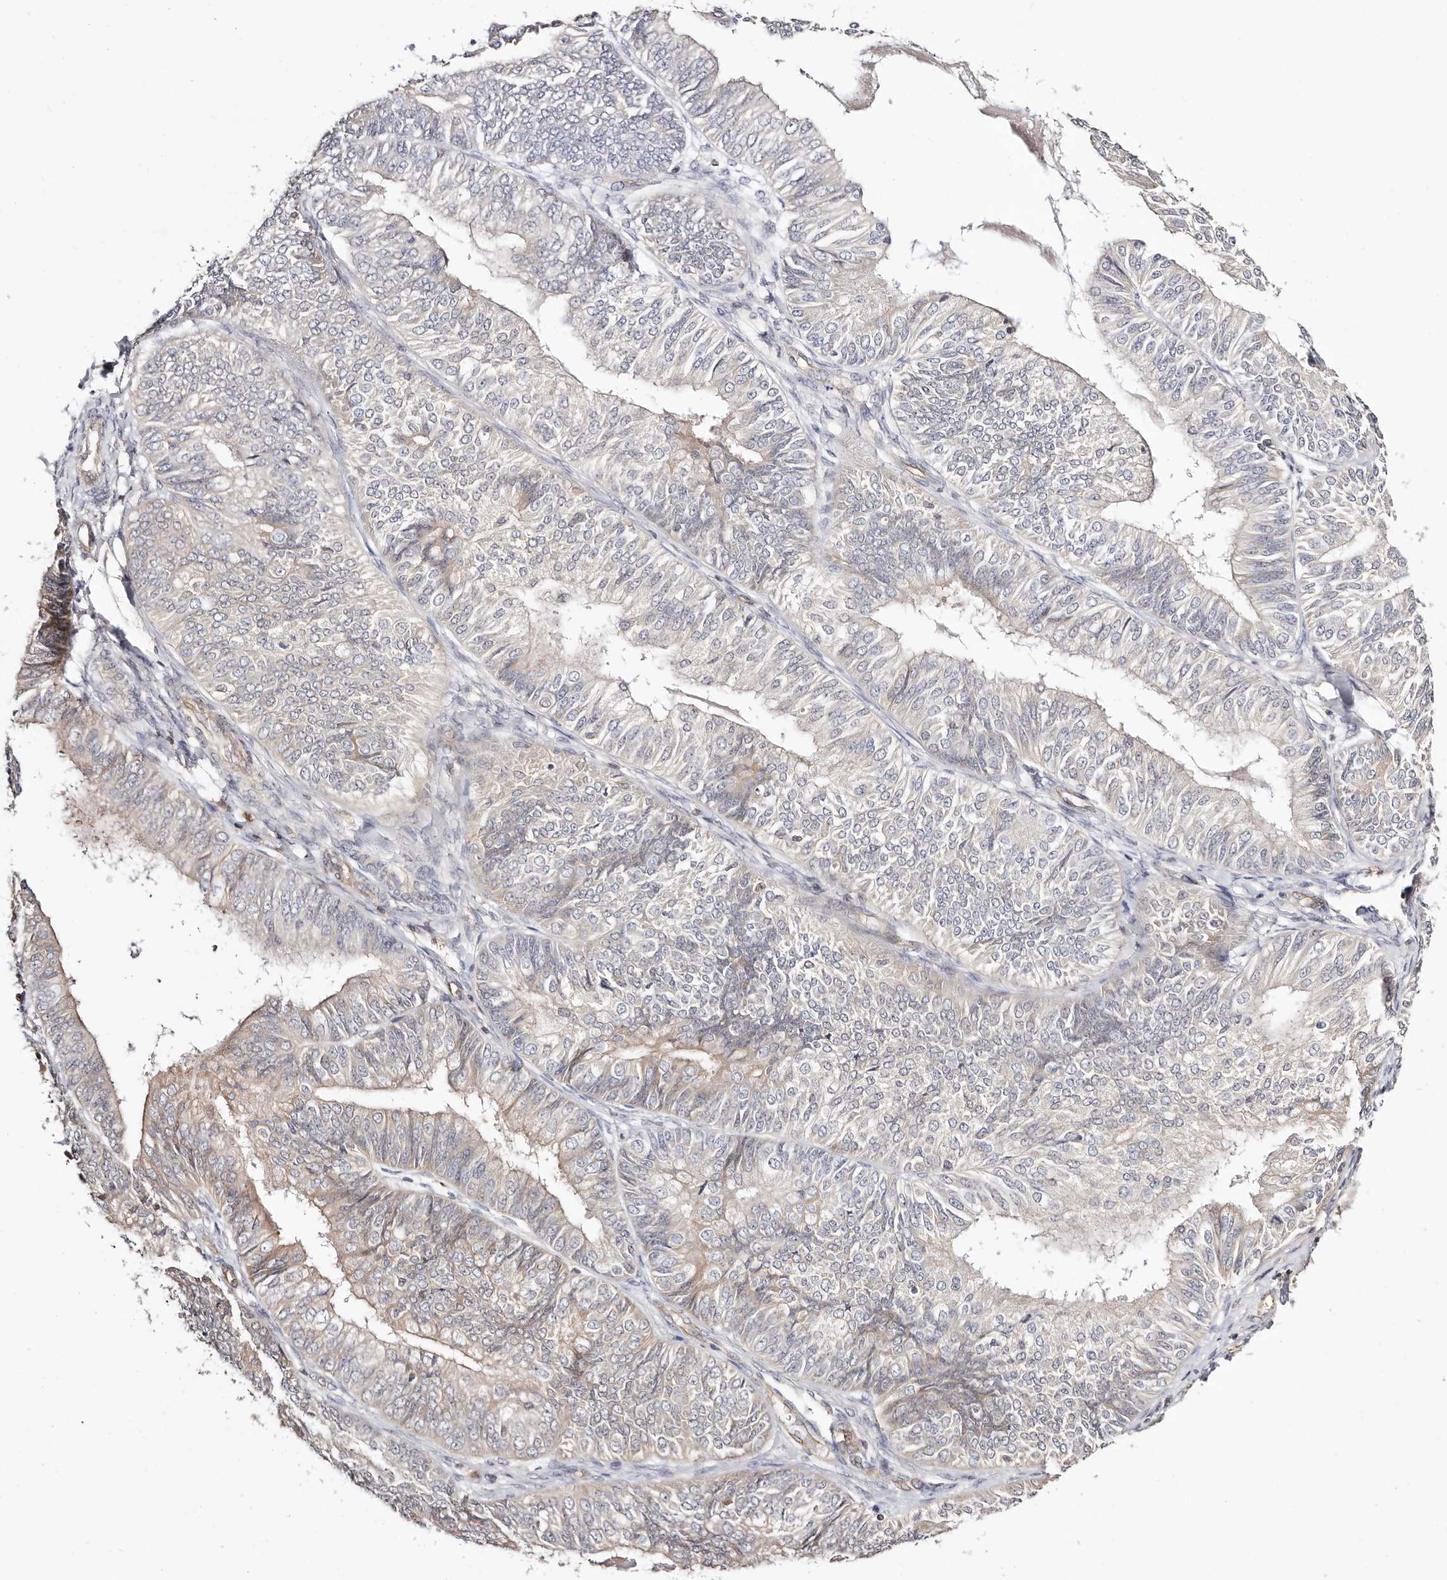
{"staining": {"intensity": "negative", "quantity": "none", "location": "none"}, "tissue": "endometrial cancer", "cell_type": "Tumor cells", "image_type": "cancer", "snomed": [{"axis": "morphology", "description": "Adenocarcinoma, NOS"}, {"axis": "topography", "description": "Endometrium"}], "caption": "The image demonstrates no significant staining in tumor cells of adenocarcinoma (endometrial).", "gene": "STAT5A", "patient": {"sex": "female", "age": 58}}